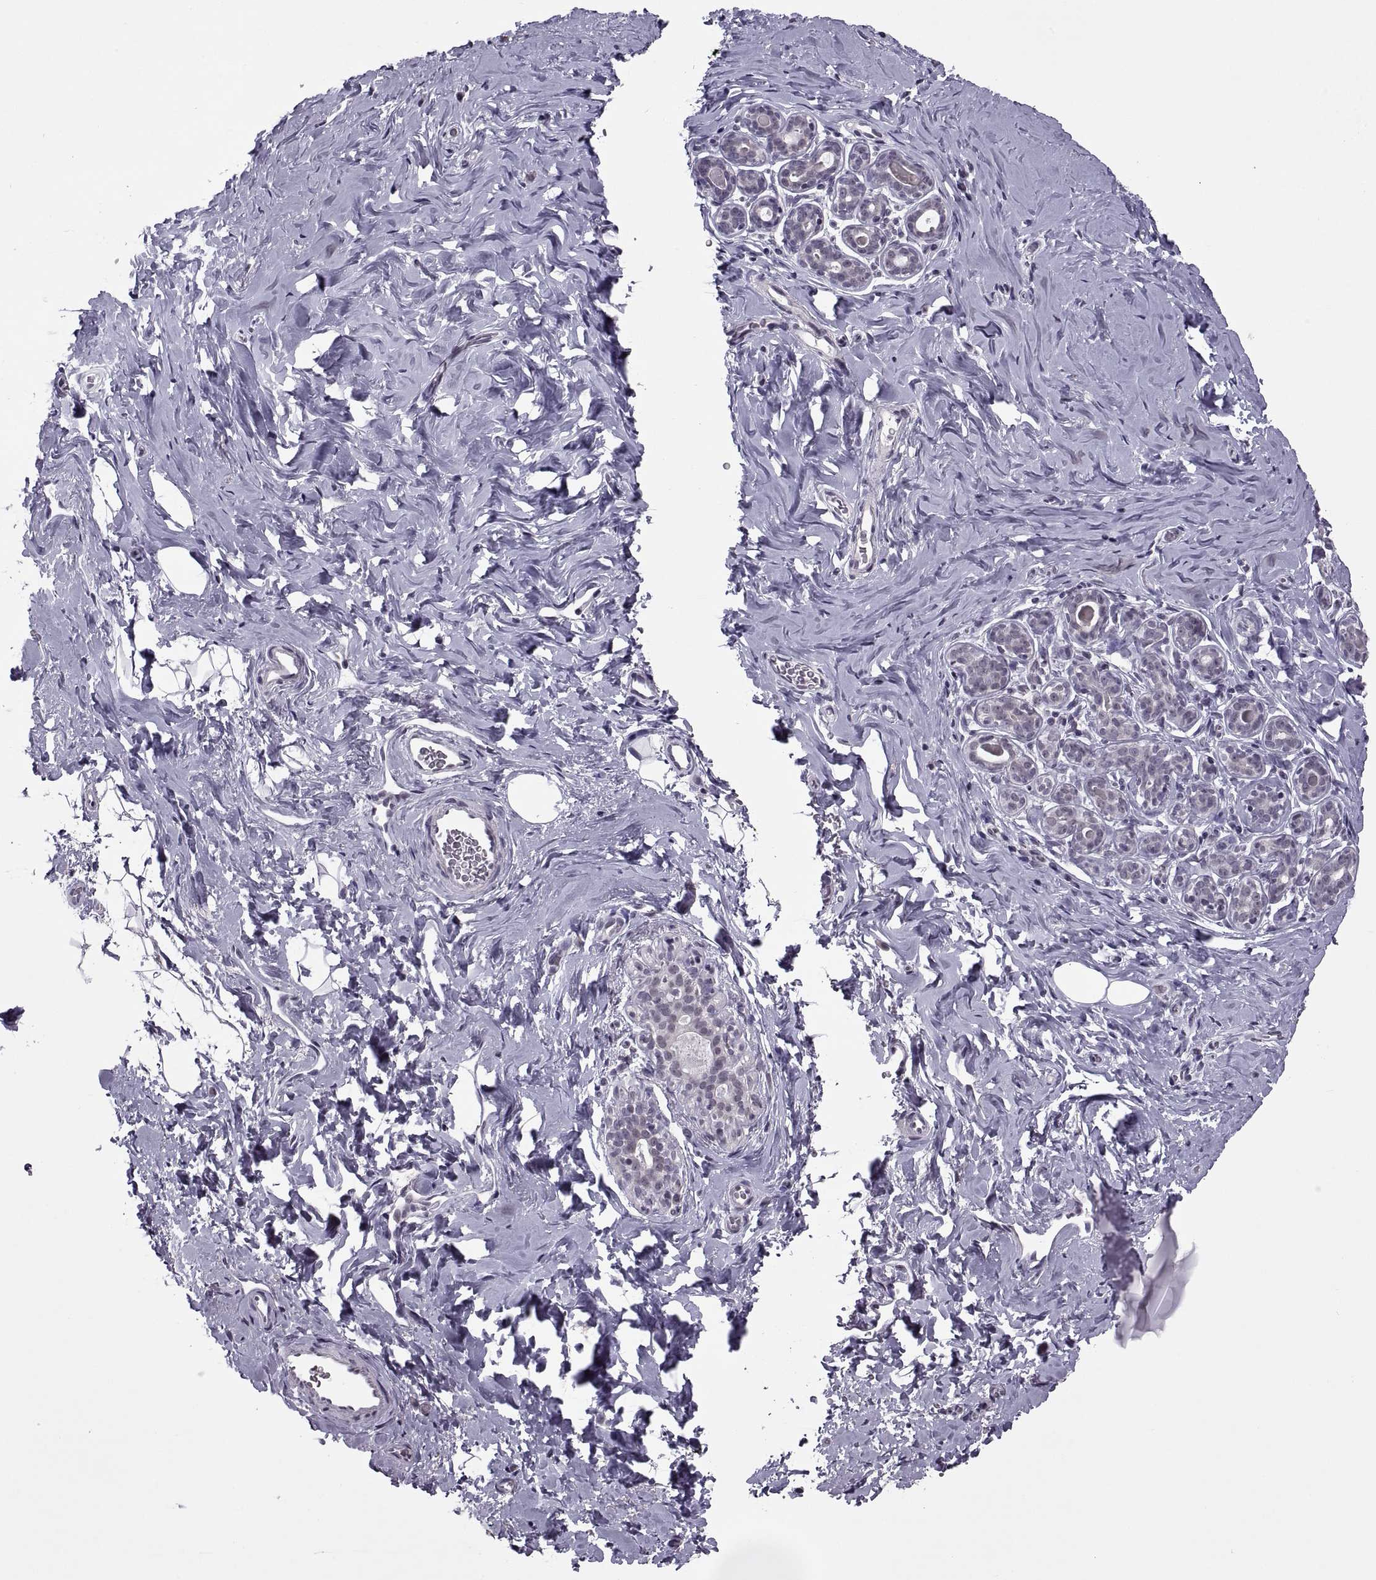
{"staining": {"intensity": "negative", "quantity": "none", "location": "none"}, "tissue": "breast", "cell_type": "Adipocytes", "image_type": "normal", "snomed": [{"axis": "morphology", "description": "Normal tissue, NOS"}, {"axis": "topography", "description": "Skin"}, {"axis": "topography", "description": "Breast"}], "caption": "IHC image of benign breast: breast stained with DAB (3,3'-diaminobenzidine) shows no significant protein expression in adipocytes. The staining is performed using DAB (3,3'-diaminobenzidine) brown chromogen with nuclei counter-stained in using hematoxylin.", "gene": "OTP", "patient": {"sex": "female", "age": 43}}